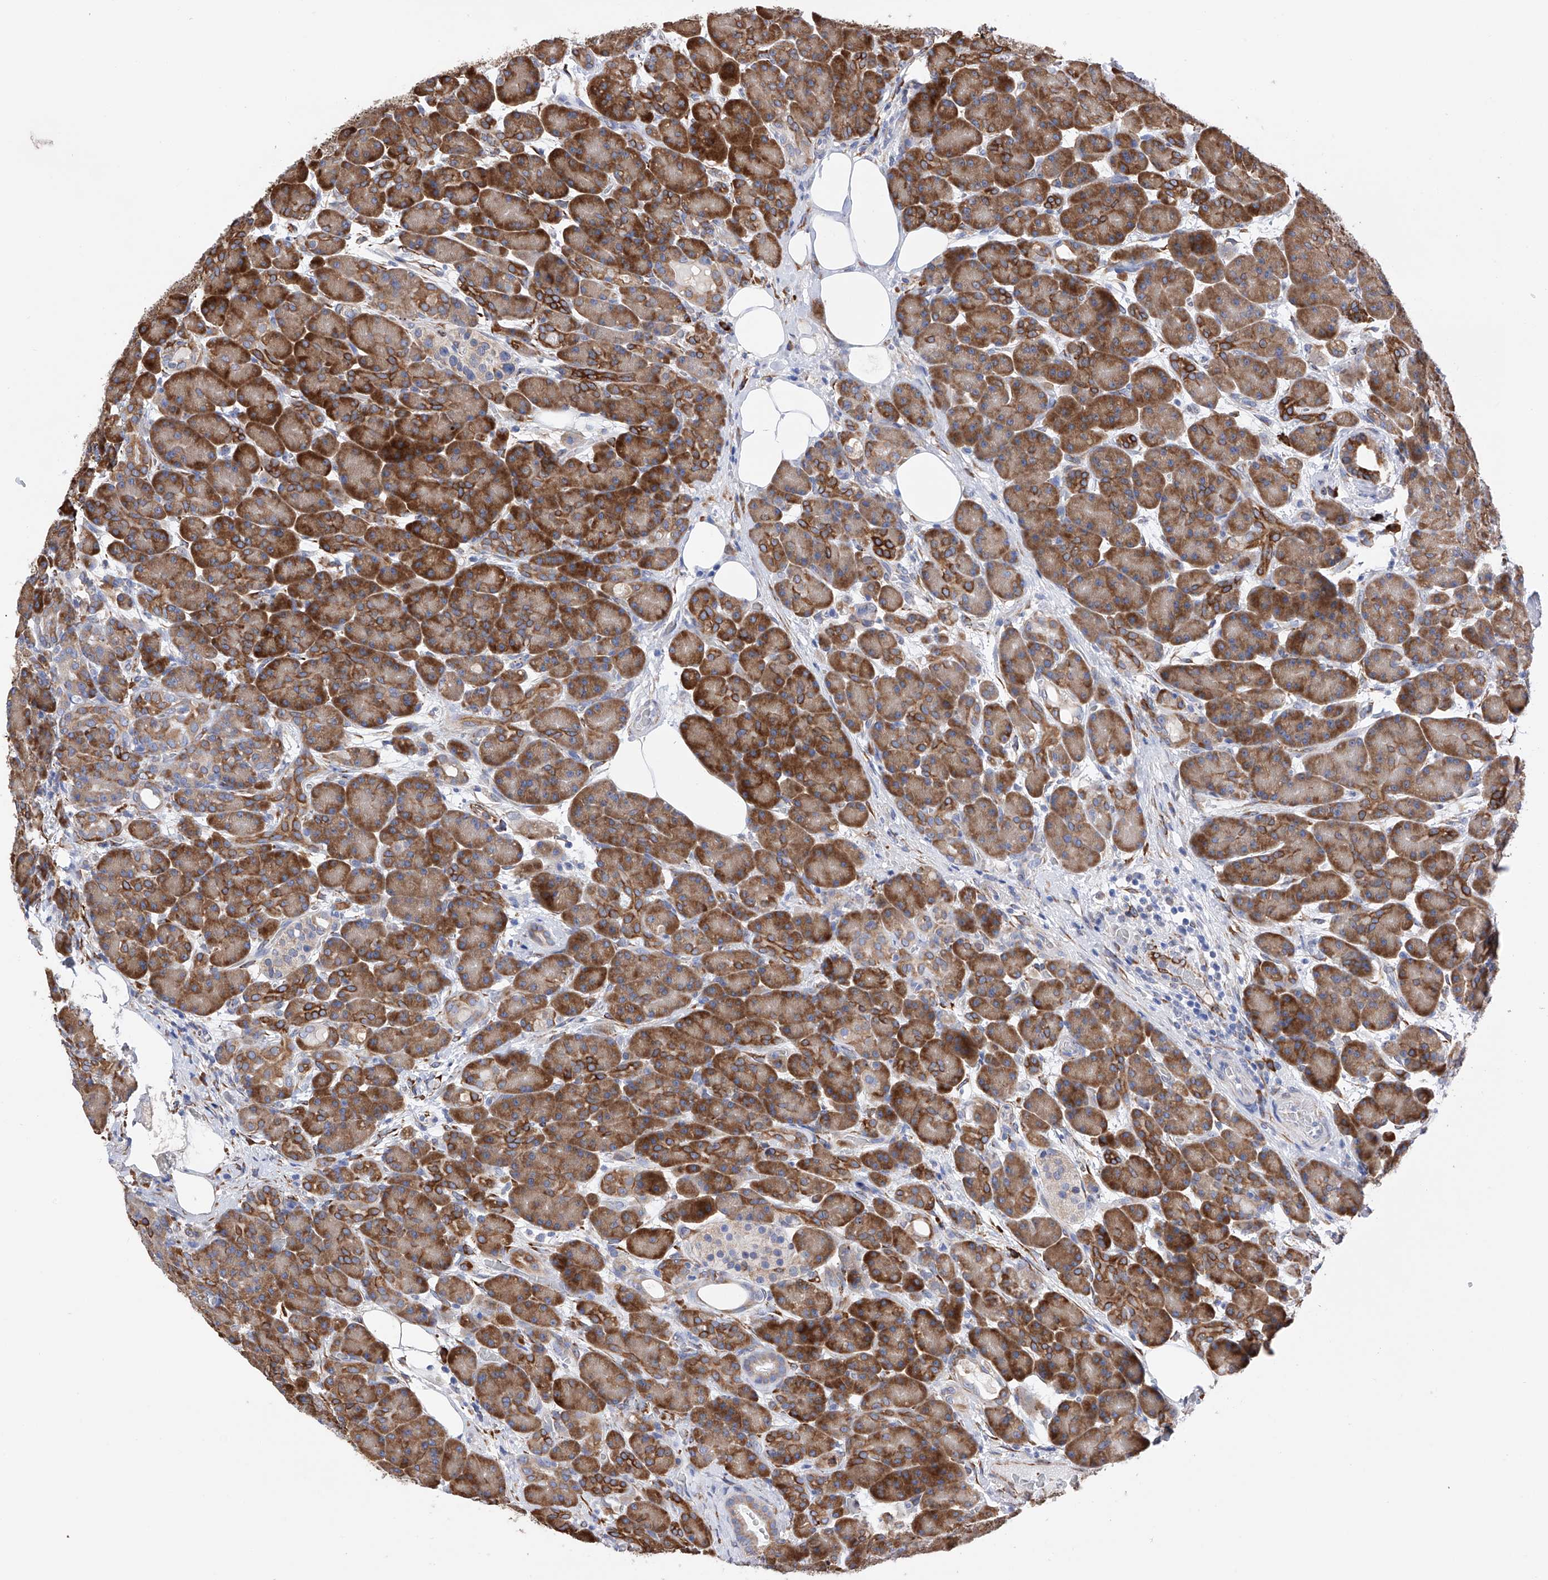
{"staining": {"intensity": "strong", "quantity": ">75%", "location": "cytoplasmic/membranous"}, "tissue": "pancreas", "cell_type": "Exocrine glandular cells", "image_type": "normal", "snomed": [{"axis": "morphology", "description": "Normal tissue, NOS"}, {"axis": "topography", "description": "Pancreas"}], "caption": "IHC histopathology image of benign pancreas: human pancreas stained using immunohistochemistry demonstrates high levels of strong protein expression localized specifically in the cytoplasmic/membranous of exocrine glandular cells, appearing as a cytoplasmic/membranous brown color.", "gene": "PDIA5", "patient": {"sex": "male", "age": 63}}